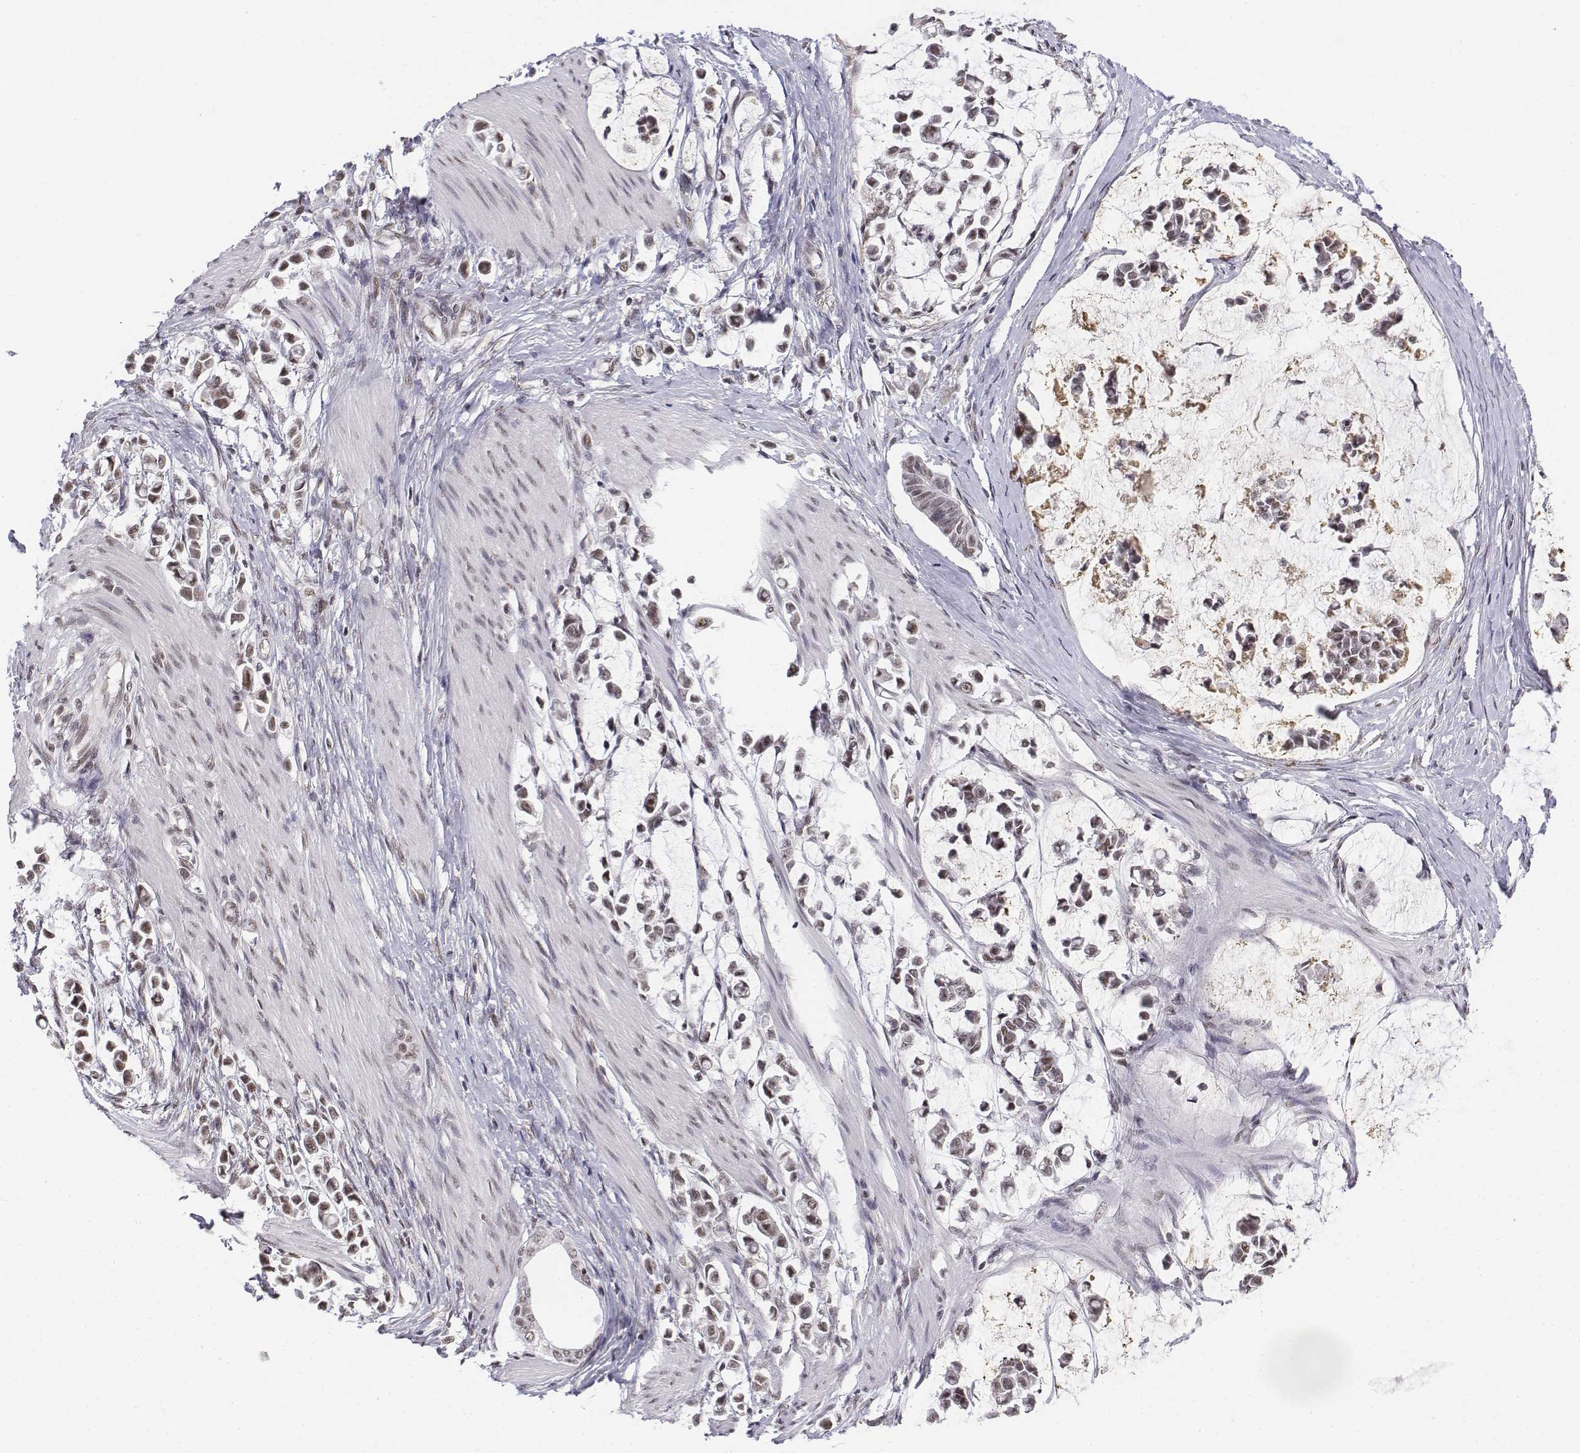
{"staining": {"intensity": "moderate", "quantity": ">75%", "location": "nuclear"}, "tissue": "stomach cancer", "cell_type": "Tumor cells", "image_type": "cancer", "snomed": [{"axis": "morphology", "description": "Adenocarcinoma, NOS"}, {"axis": "topography", "description": "Stomach"}], "caption": "Stomach cancer (adenocarcinoma) stained with DAB (3,3'-diaminobenzidine) immunohistochemistry displays medium levels of moderate nuclear expression in approximately >75% of tumor cells.", "gene": "SETD1A", "patient": {"sex": "male", "age": 82}}